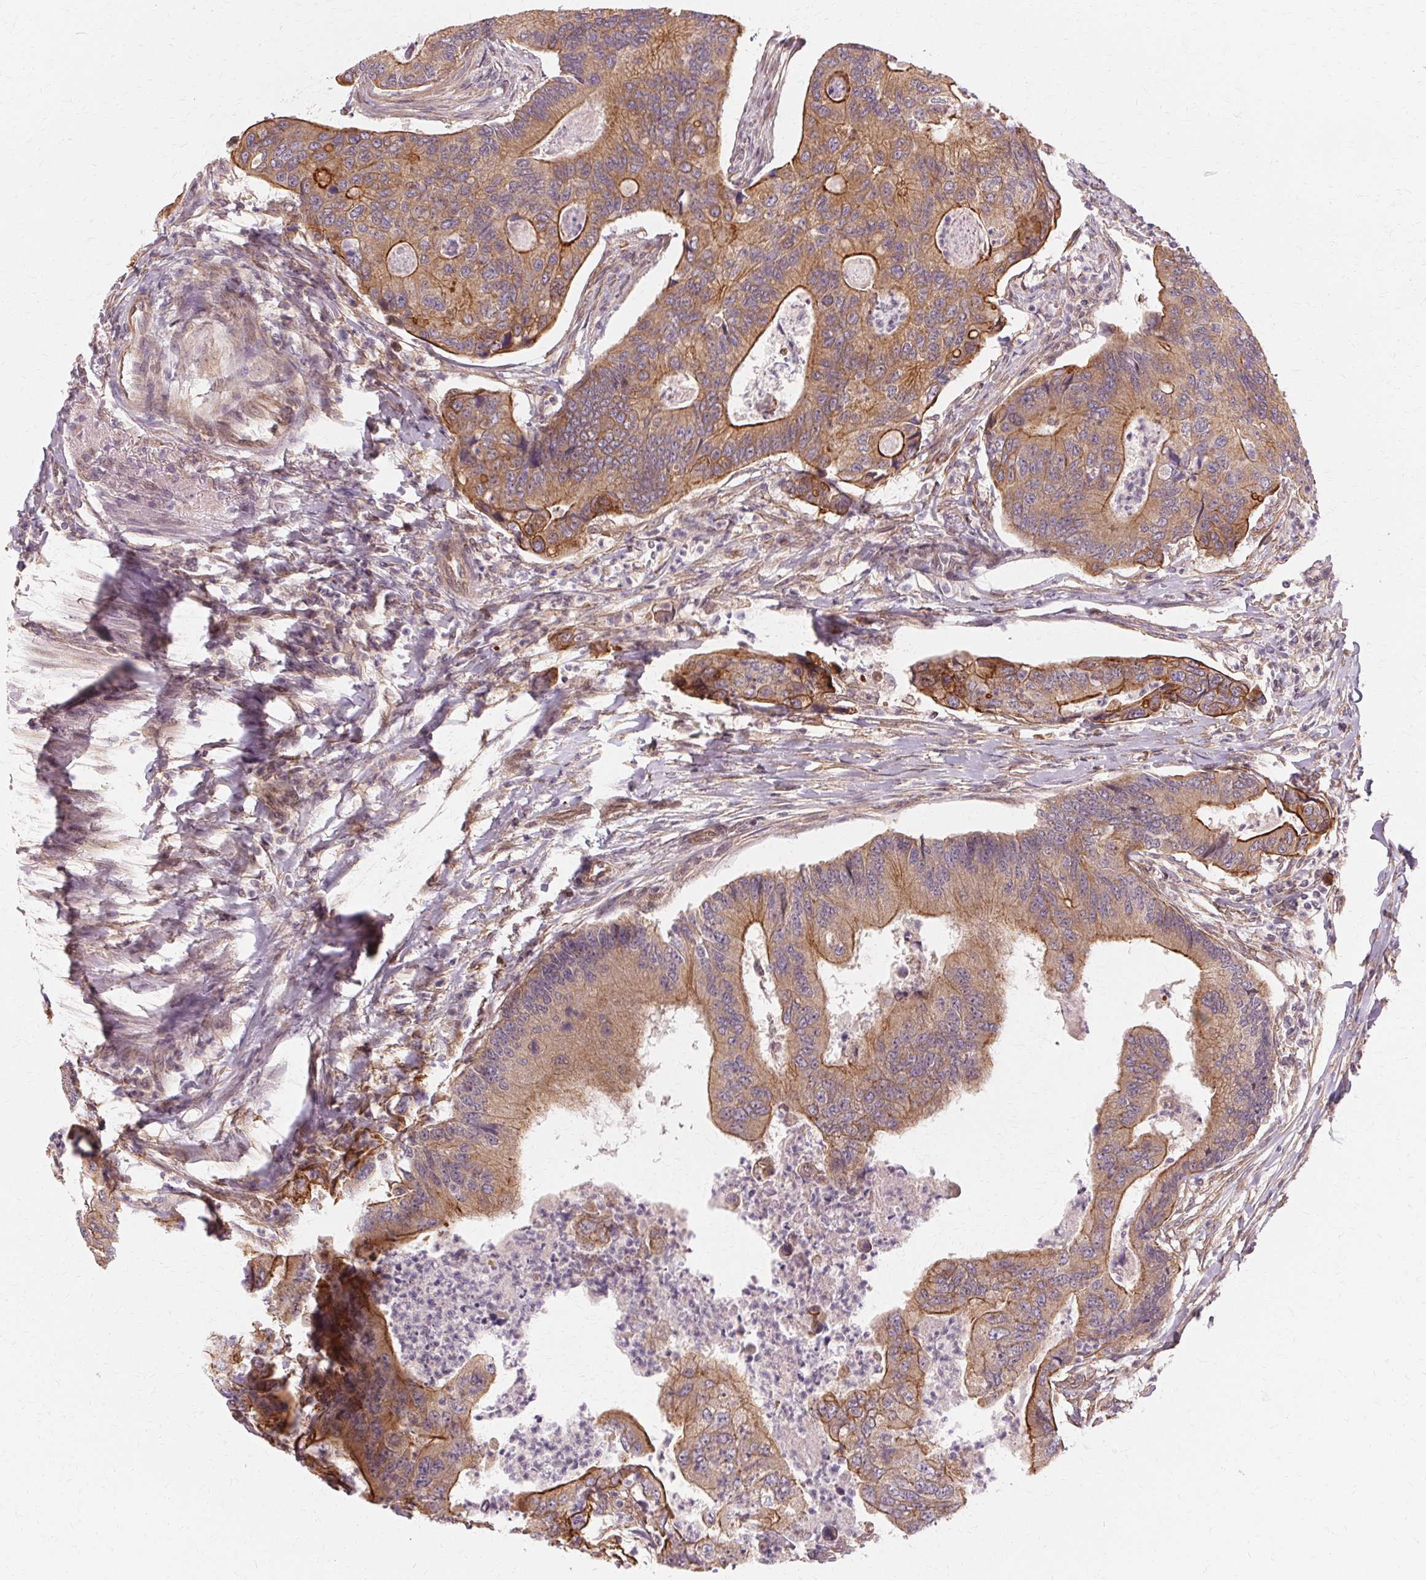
{"staining": {"intensity": "moderate", "quantity": ">75%", "location": "cytoplasmic/membranous"}, "tissue": "colorectal cancer", "cell_type": "Tumor cells", "image_type": "cancer", "snomed": [{"axis": "morphology", "description": "Adenocarcinoma, NOS"}, {"axis": "topography", "description": "Colon"}], "caption": "Brown immunohistochemical staining in colorectal cancer (adenocarcinoma) exhibits moderate cytoplasmic/membranous positivity in about >75% of tumor cells.", "gene": "USP8", "patient": {"sex": "female", "age": 67}}